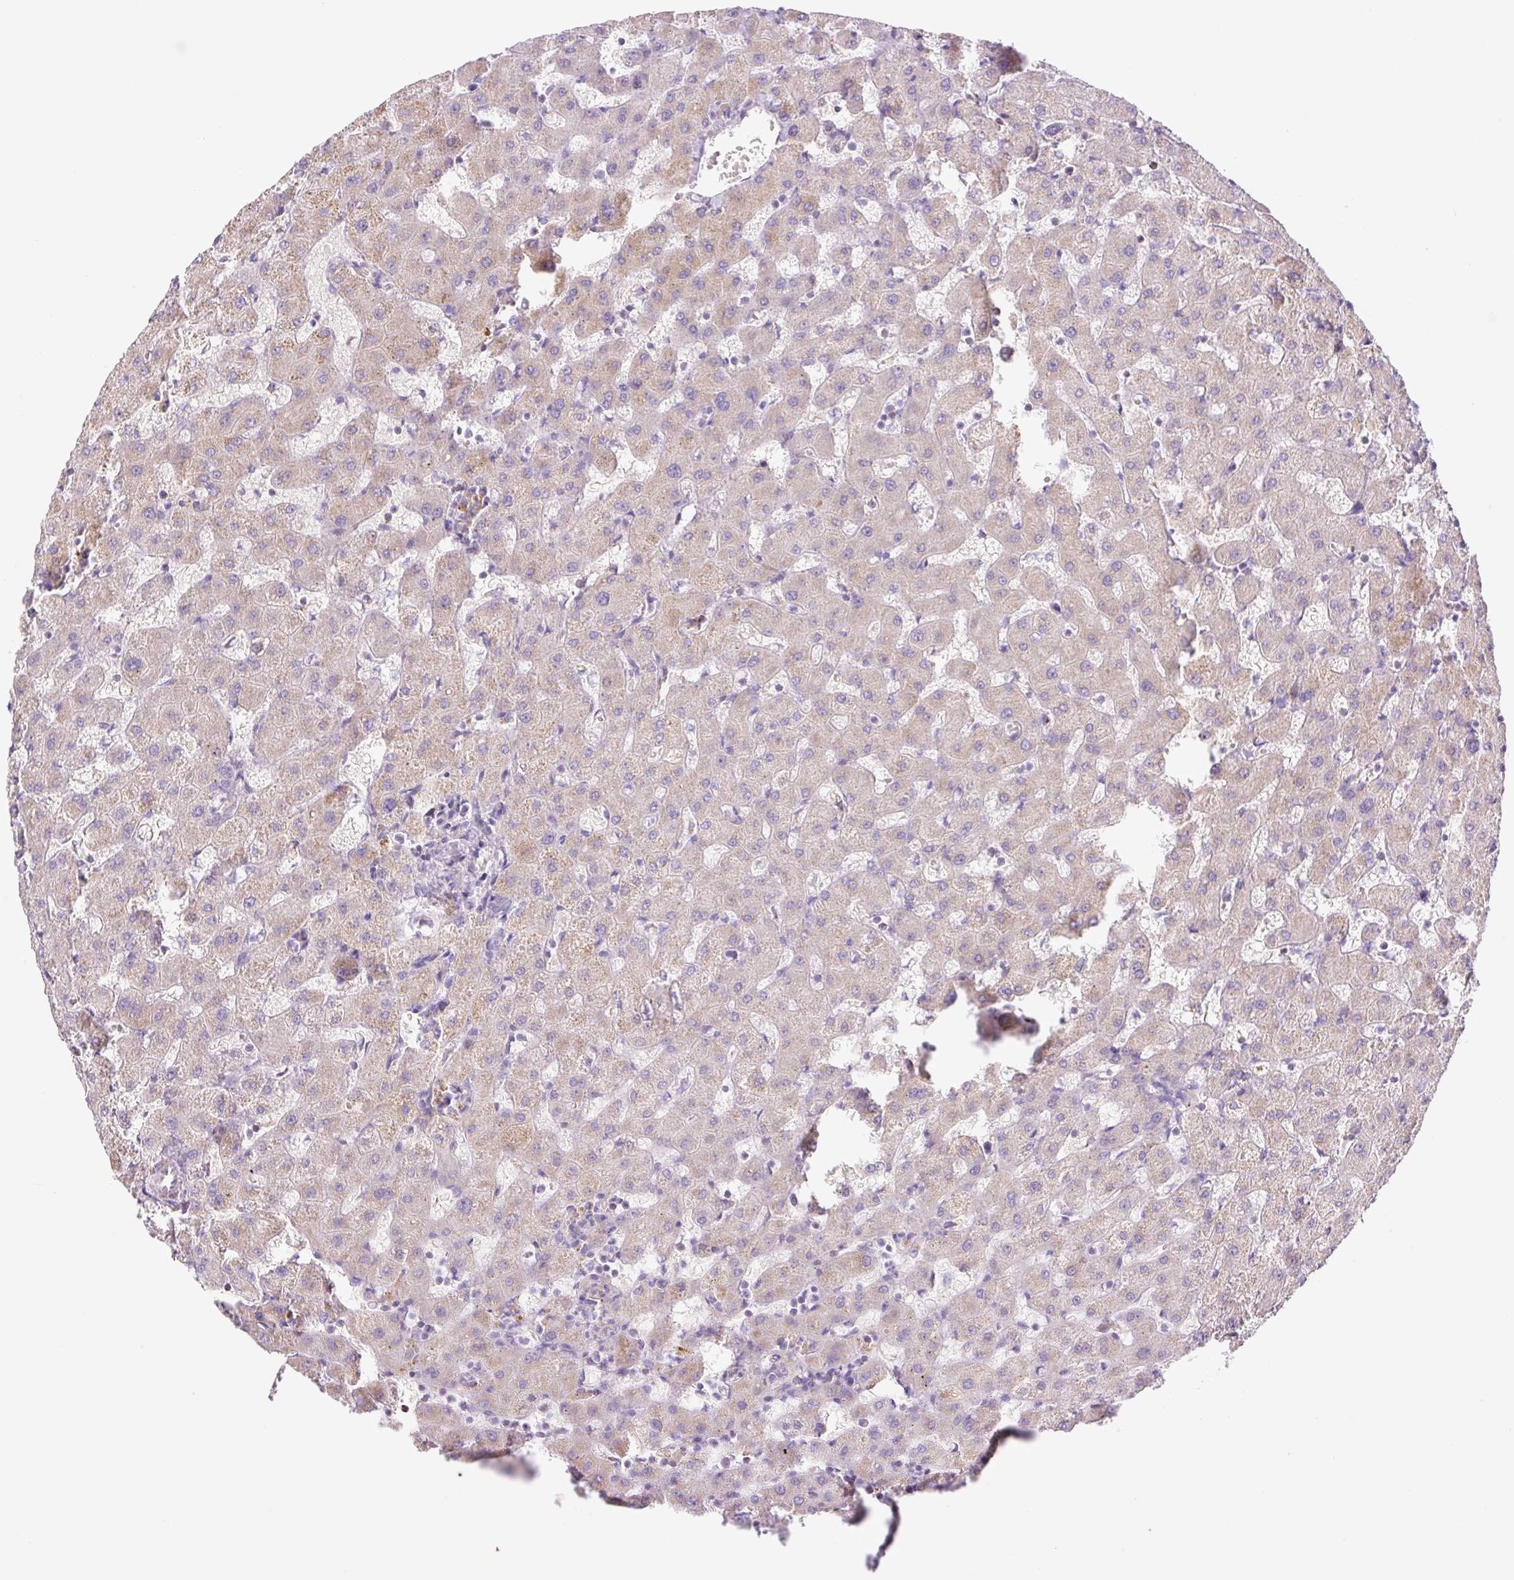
{"staining": {"intensity": "negative", "quantity": "none", "location": "none"}, "tissue": "liver", "cell_type": "Cholangiocytes", "image_type": "normal", "snomed": [{"axis": "morphology", "description": "Normal tissue, NOS"}, {"axis": "topography", "description": "Liver"}], "caption": "Cholangiocytes show no significant protein expression in benign liver. (Brightfield microscopy of DAB (3,3'-diaminobenzidine) immunohistochemistry (IHC) at high magnification).", "gene": "ETNK2", "patient": {"sex": "female", "age": 63}}